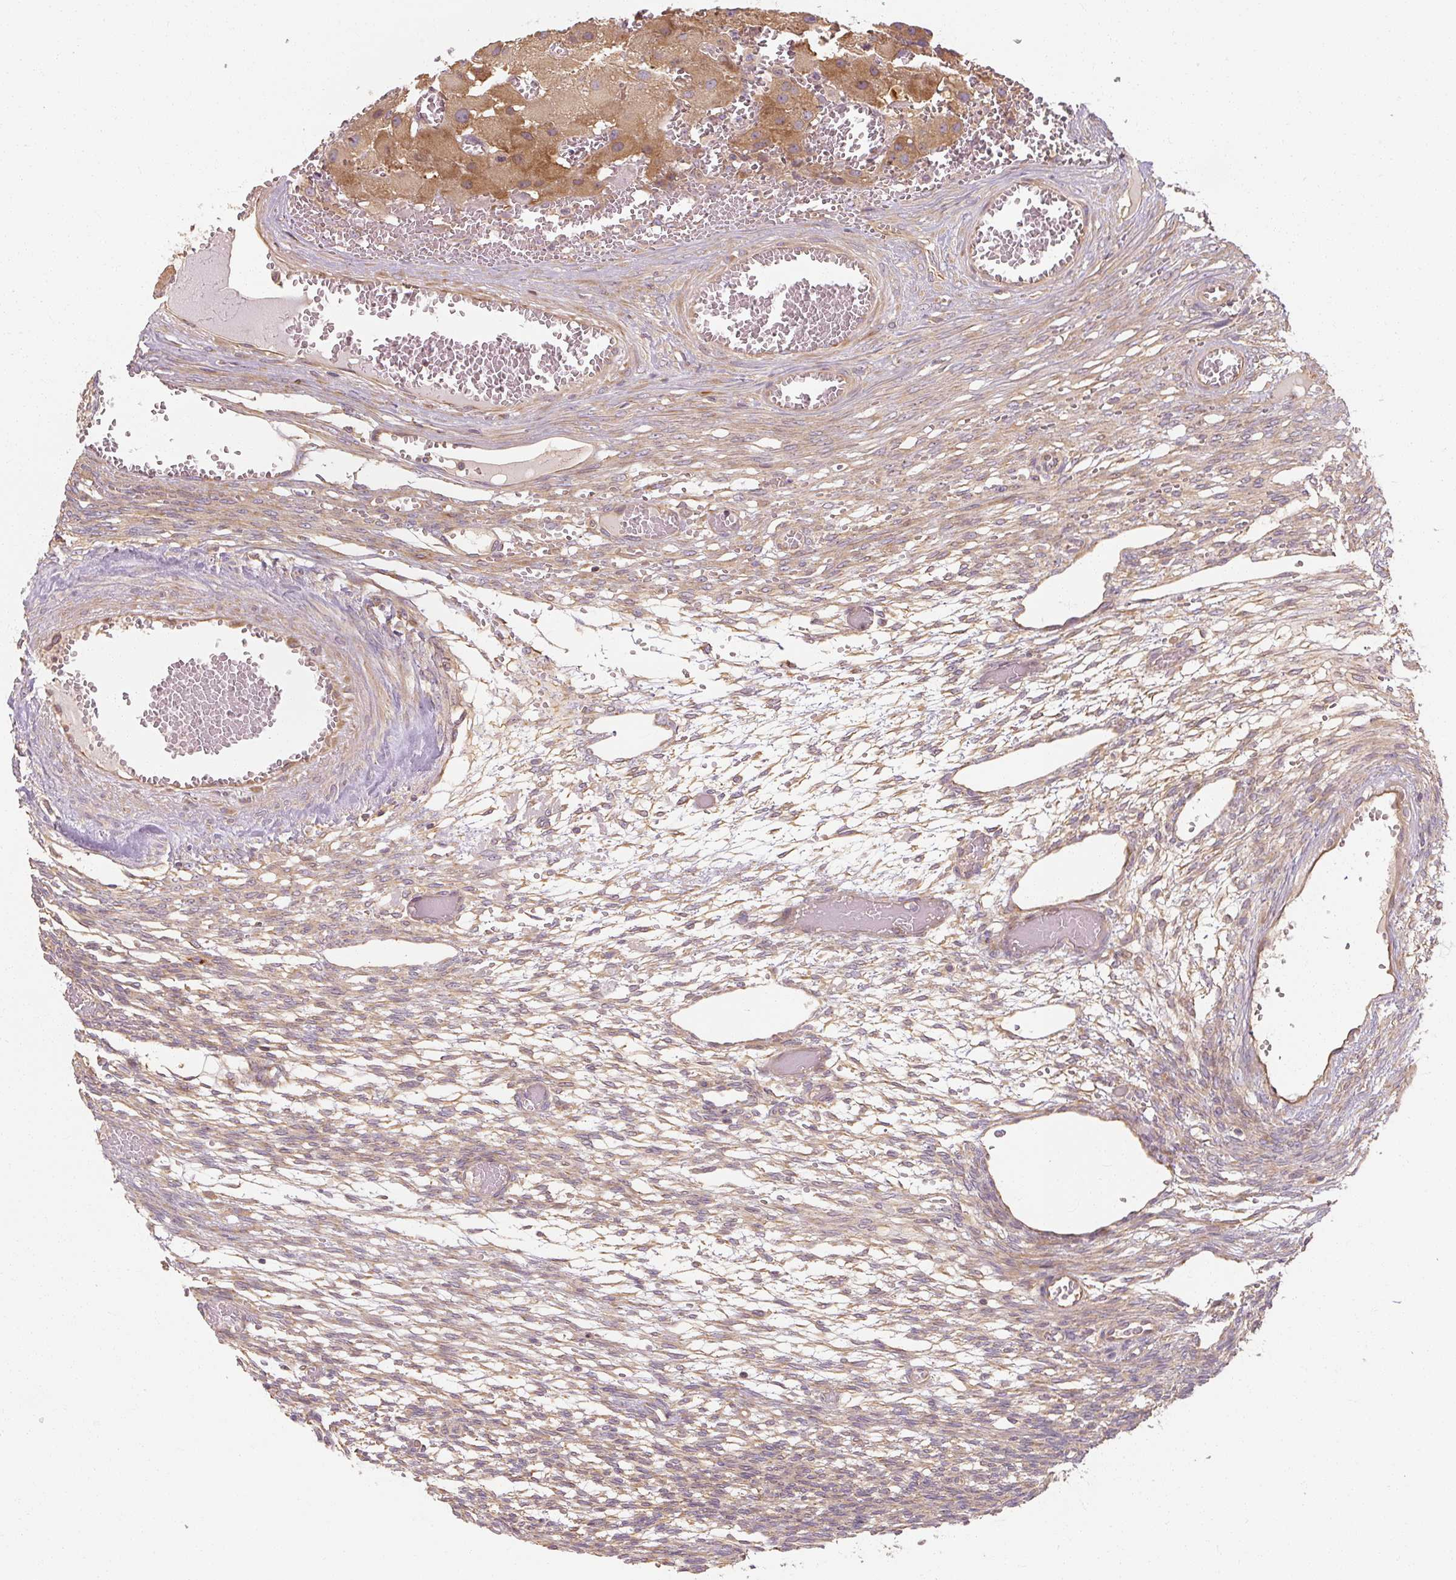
{"staining": {"intensity": "moderate", "quantity": ">75%", "location": "cytoplasmic/membranous"}, "tissue": "ovary", "cell_type": "Follicle cells", "image_type": "normal", "snomed": [{"axis": "morphology", "description": "Normal tissue, NOS"}, {"axis": "topography", "description": "Ovary"}], "caption": "Ovary stained with a brown dye exhibits moderate cytoplasmic/membranous positive staining in about >75% of follicle cells.", "gene": "RB1CC1", "patient": {"sex": "female", "age": 67}}